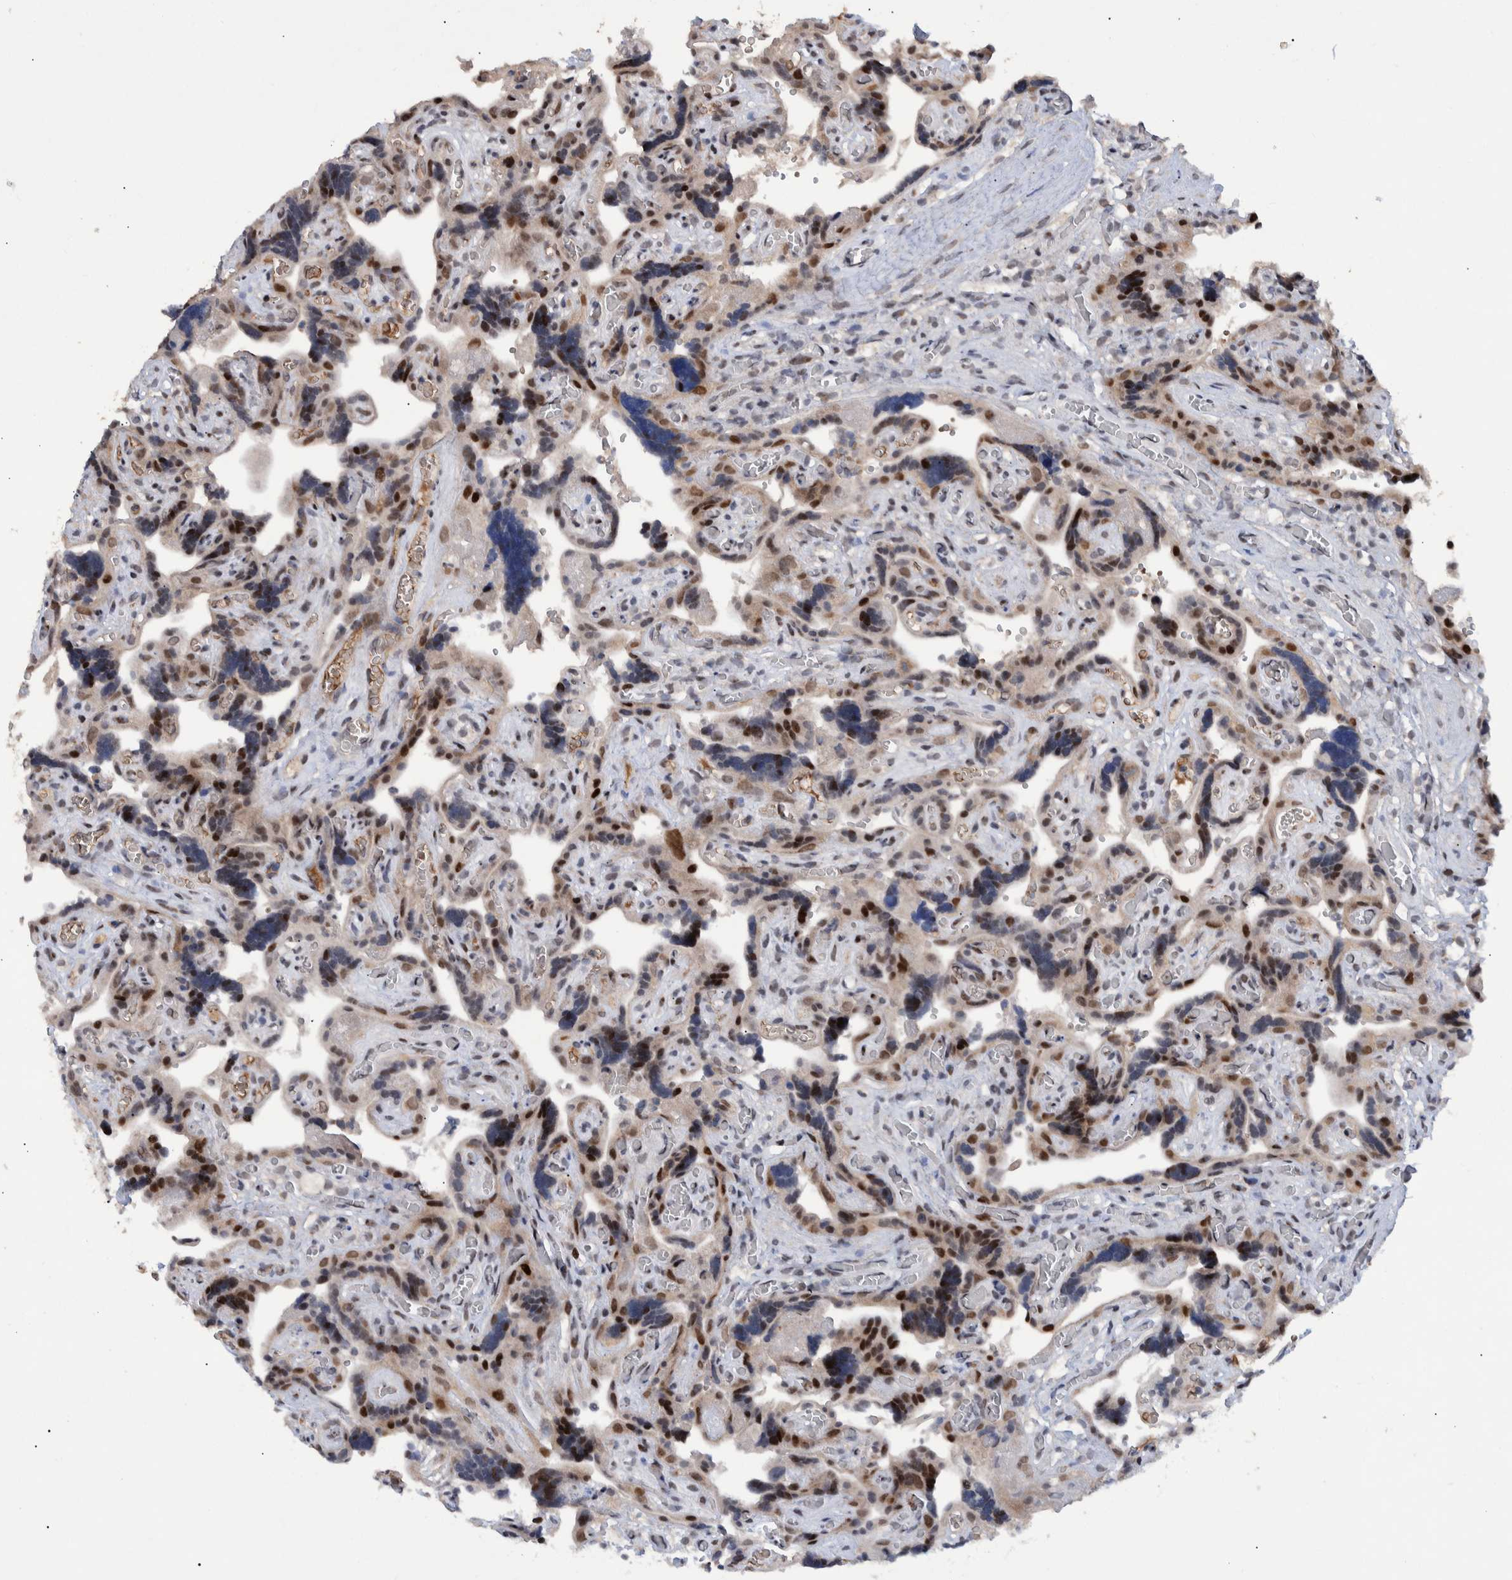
{"staining": {"intensity": "moderate", "quantity": ">75%", "location": "nuclear"}, "tissue": "placenta", "cell_type": "Decidual cells", "image_type": "normal", "snomed": [{"axis": "morphology", "description": "Normal tissue, NOS"}, {"axis": "topography", "description": "Placenta"}], "caption": "The micrograph shows a brown stain indicating the presence of a protein in the nuclear of decidual cells in placenta.", "gene": "ESRP1", "patient": {"sex": "female", "age": 30}}